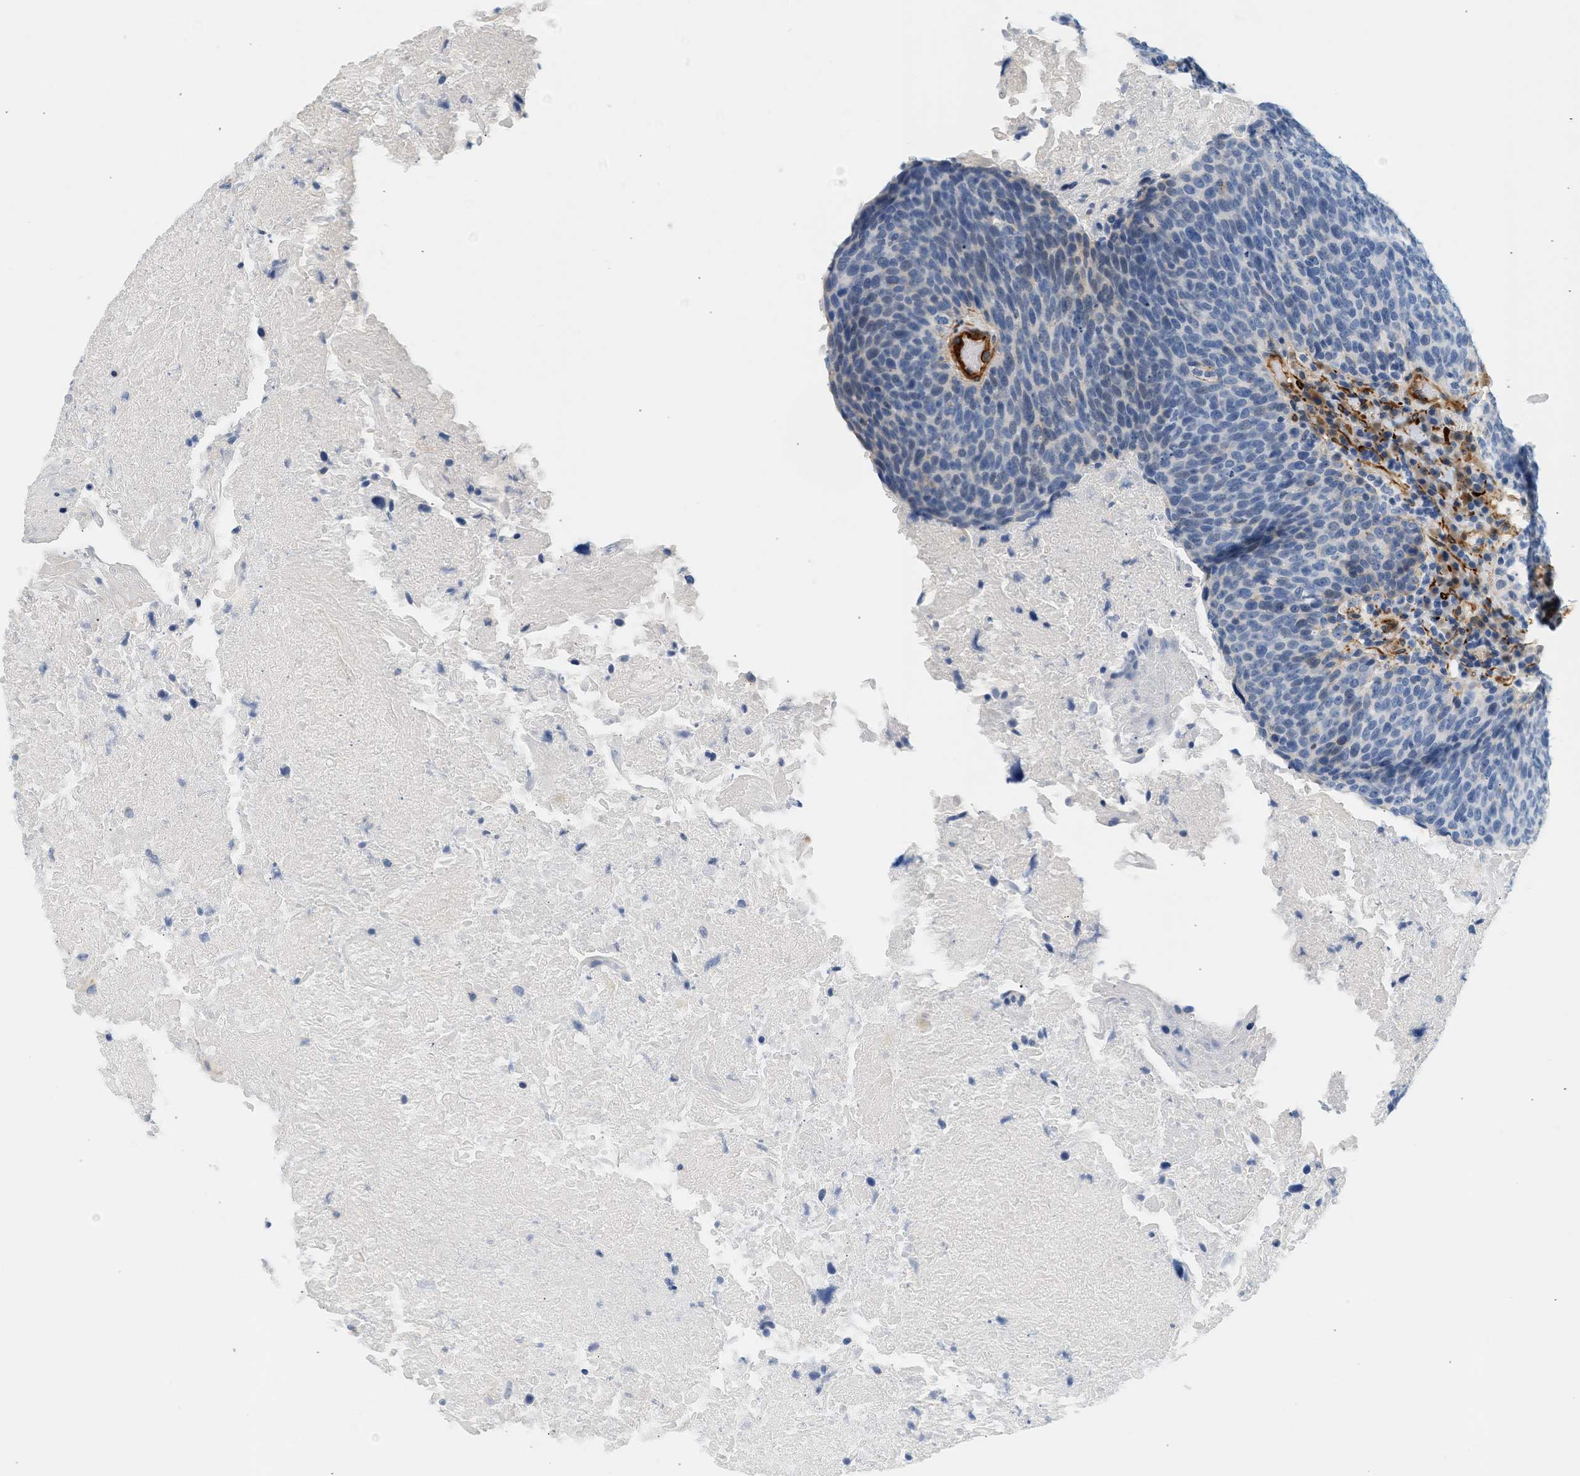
{"staining": {"intensity": "negative", "quantity": "none", "location": "none"}, "tissue": "head and neck cancer", "cell_type": "Tumor cells", "image_type": "cancer", "snomed": [{"axis": "morphology", "description": "Squamous cell carcinoma, NOS"}, {"axis": "morphology", "description": "Squamous cell carcinoma, metastatic, NOS"}, {"axis": "topography", "description": "Lymph node"}, {"axis": "topography", "description": "Head-Neck"}], "caption": "IHC image of human head and neck metastatic squamous cell carcinoma stained for a protein (brown), which displays no positivity in tumor cells.", "gene": "SLC30A7", "patient": {"sex": "male", "age": 62}}